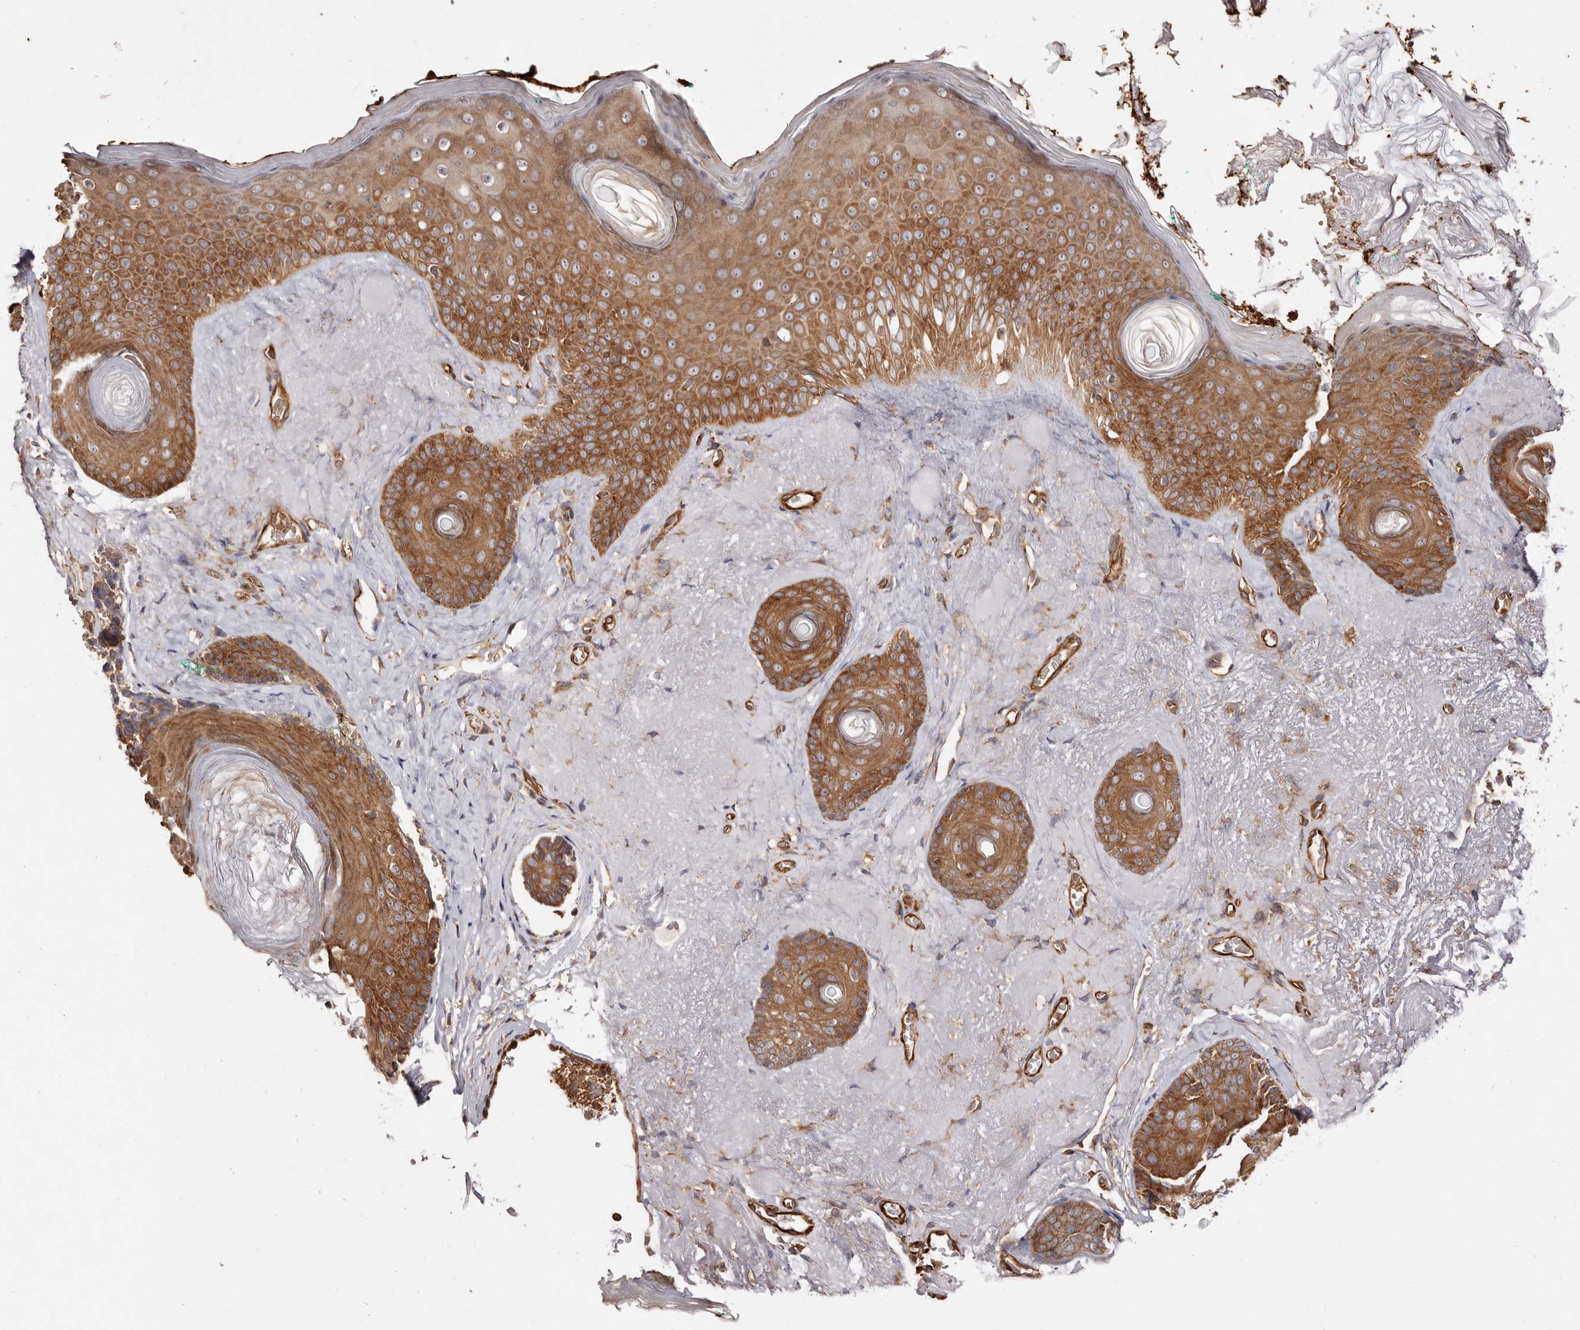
{"staining": {"intensity": "strong", "quantity": ">75%", "location": "cytoplasmic/membranous"}, "tissue": "skin cancer", "cell_type": "Tumor cells", "image_type": "cancer", "snomed": [{"axis": "morphology", "description": "Basal cell carcinoma"}, {"axis": "topography", "description": "Skin"}], "caption": "Basal cell carcinoma (skin) was stained to show a protein in brown. There is high levels of strong cytoplasmic/membranous expression in approximately >75% of tumor cells.", "gene": "RPS6", "patient": {"sex": "male", "age": 62}}